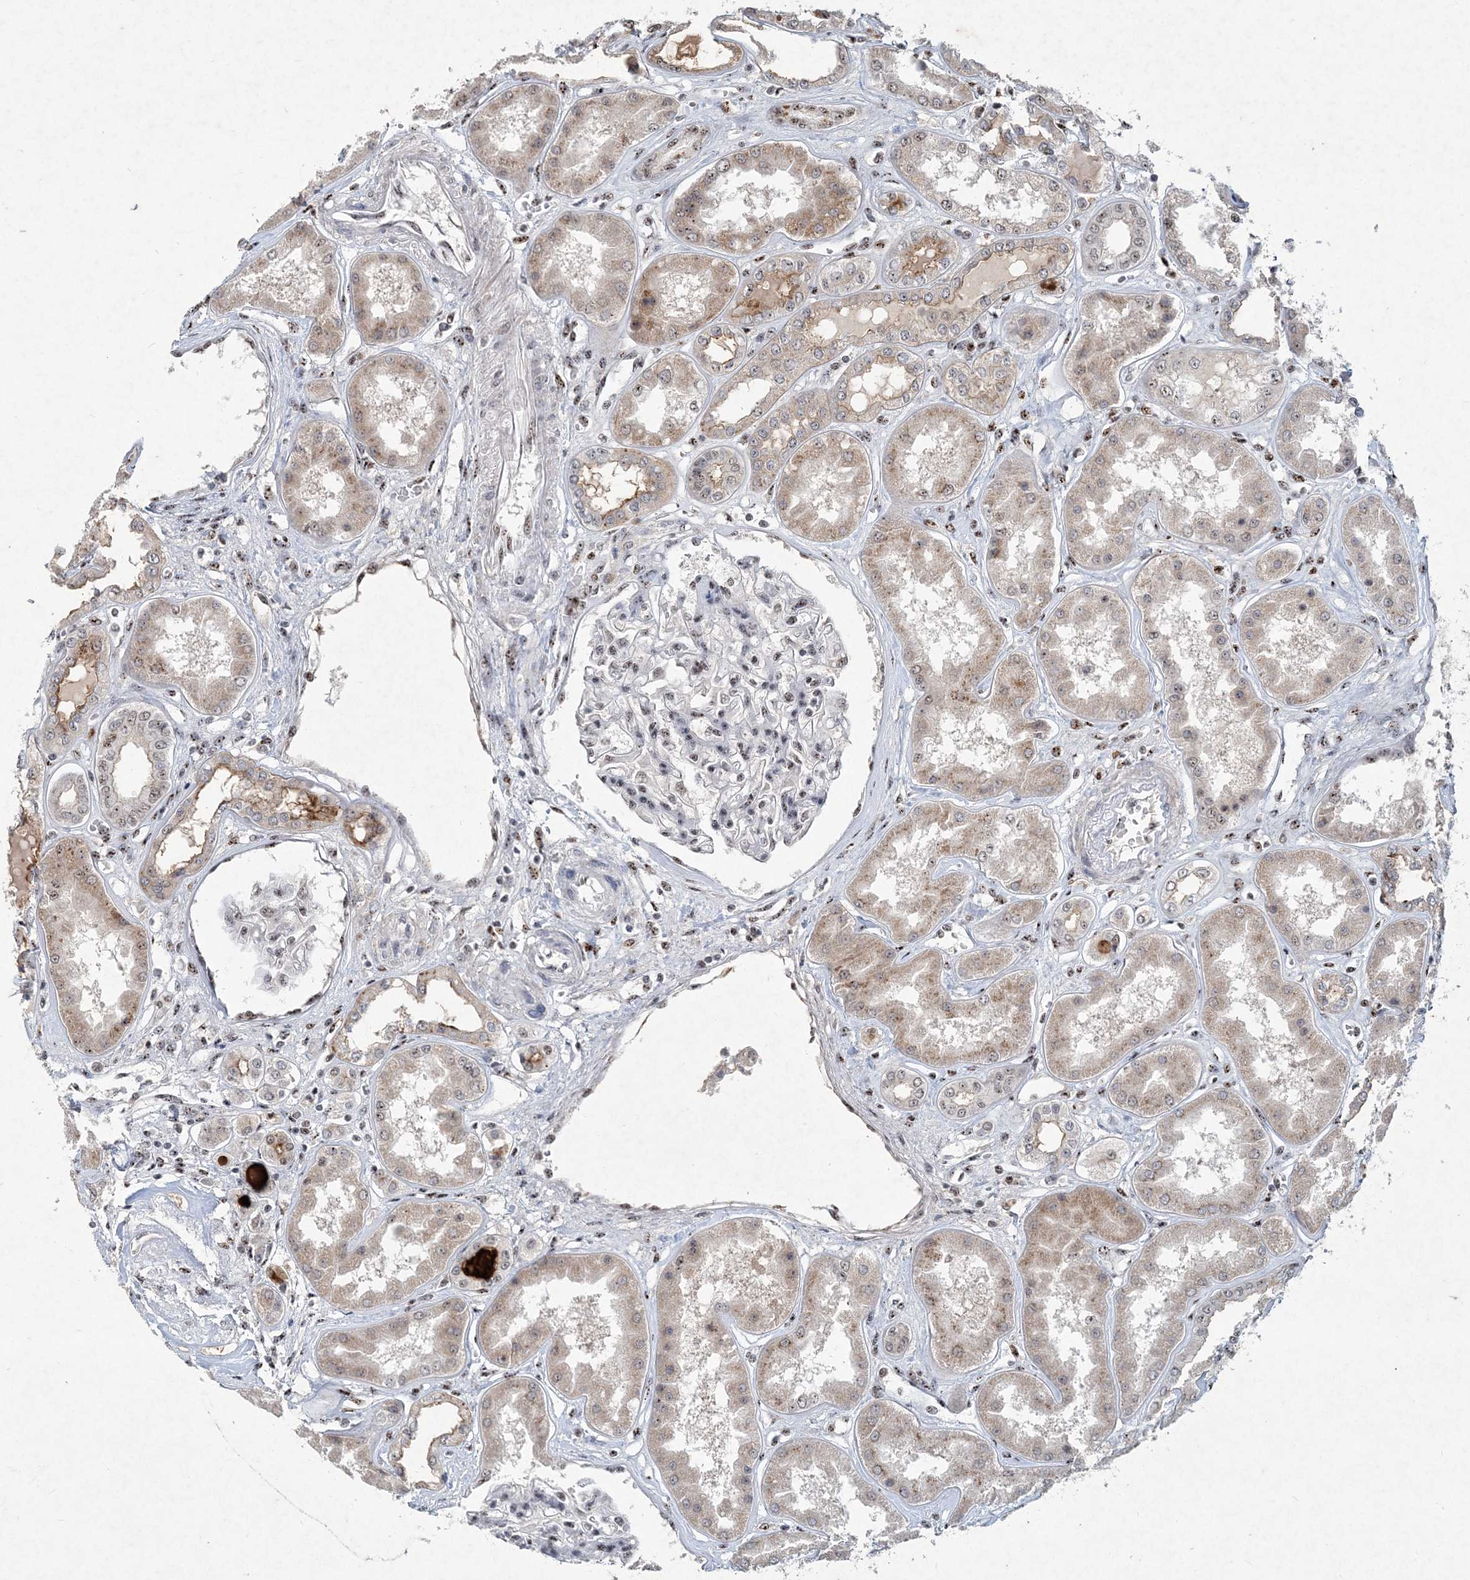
{"staining": {"intensity": "weak", "quantity": "25%-75%", "location": "nuclear"}, "tissue": "kidney", "cell_type": "Cells in glomeruli", "image_type": "normal", "snomed": [{"axis": "morphology", "description": "Normal tissue, NOS"}, {"axis": "topography", "description": "Kidney"}], "caption": "Cells in glomeruli reveal weak nuclear staining in approximately 25%-75% of cells in benign kidney.", "gene": "GIN1", "patient": {"sex": "female", "age": 56}}